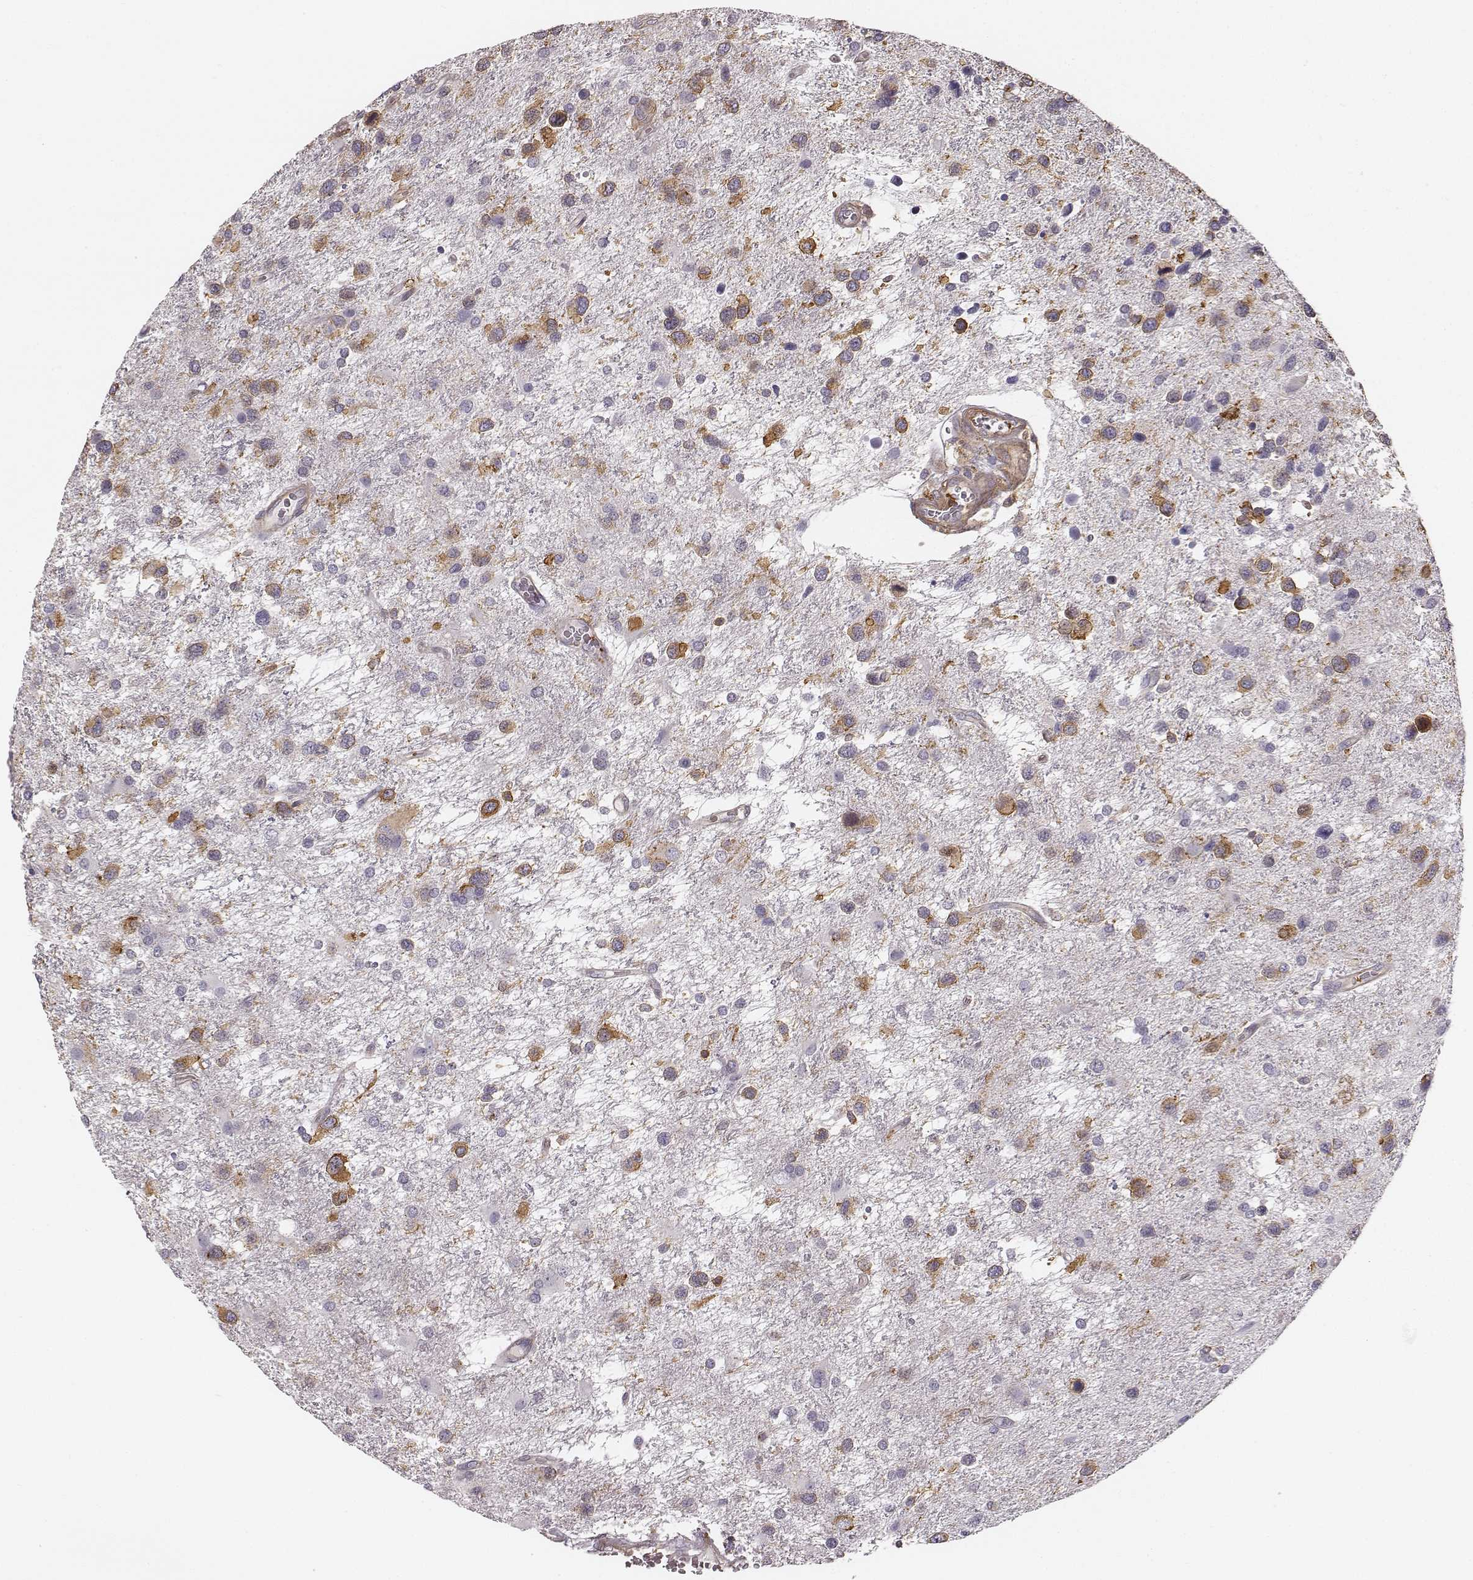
{"staining": {"intensity": "moderate", "quantity": "<25%", "location": "cytoplasmic/membranous"}, "tissue": "glioma", "cell_type": "Tumor cells", "image_type": "cancer", "snomed": [{"axis": "morphology", "description": "Glioma, malignant, NOS"}, {"axis": "morphology", "description": "Glioma, malignant, High grade"}, {"axis": "topography", "description": "Brain"}], "caption": "This photomicrograph shows malignant glioma stained with IHC to label a protein in brown. The cytoplasmic/membranous of tumor cells show moderate positivity for the protein. Nuclei are counter-stained blue.", "gene": "ZYX", "patient": {"sex": "female", "age": 71}}